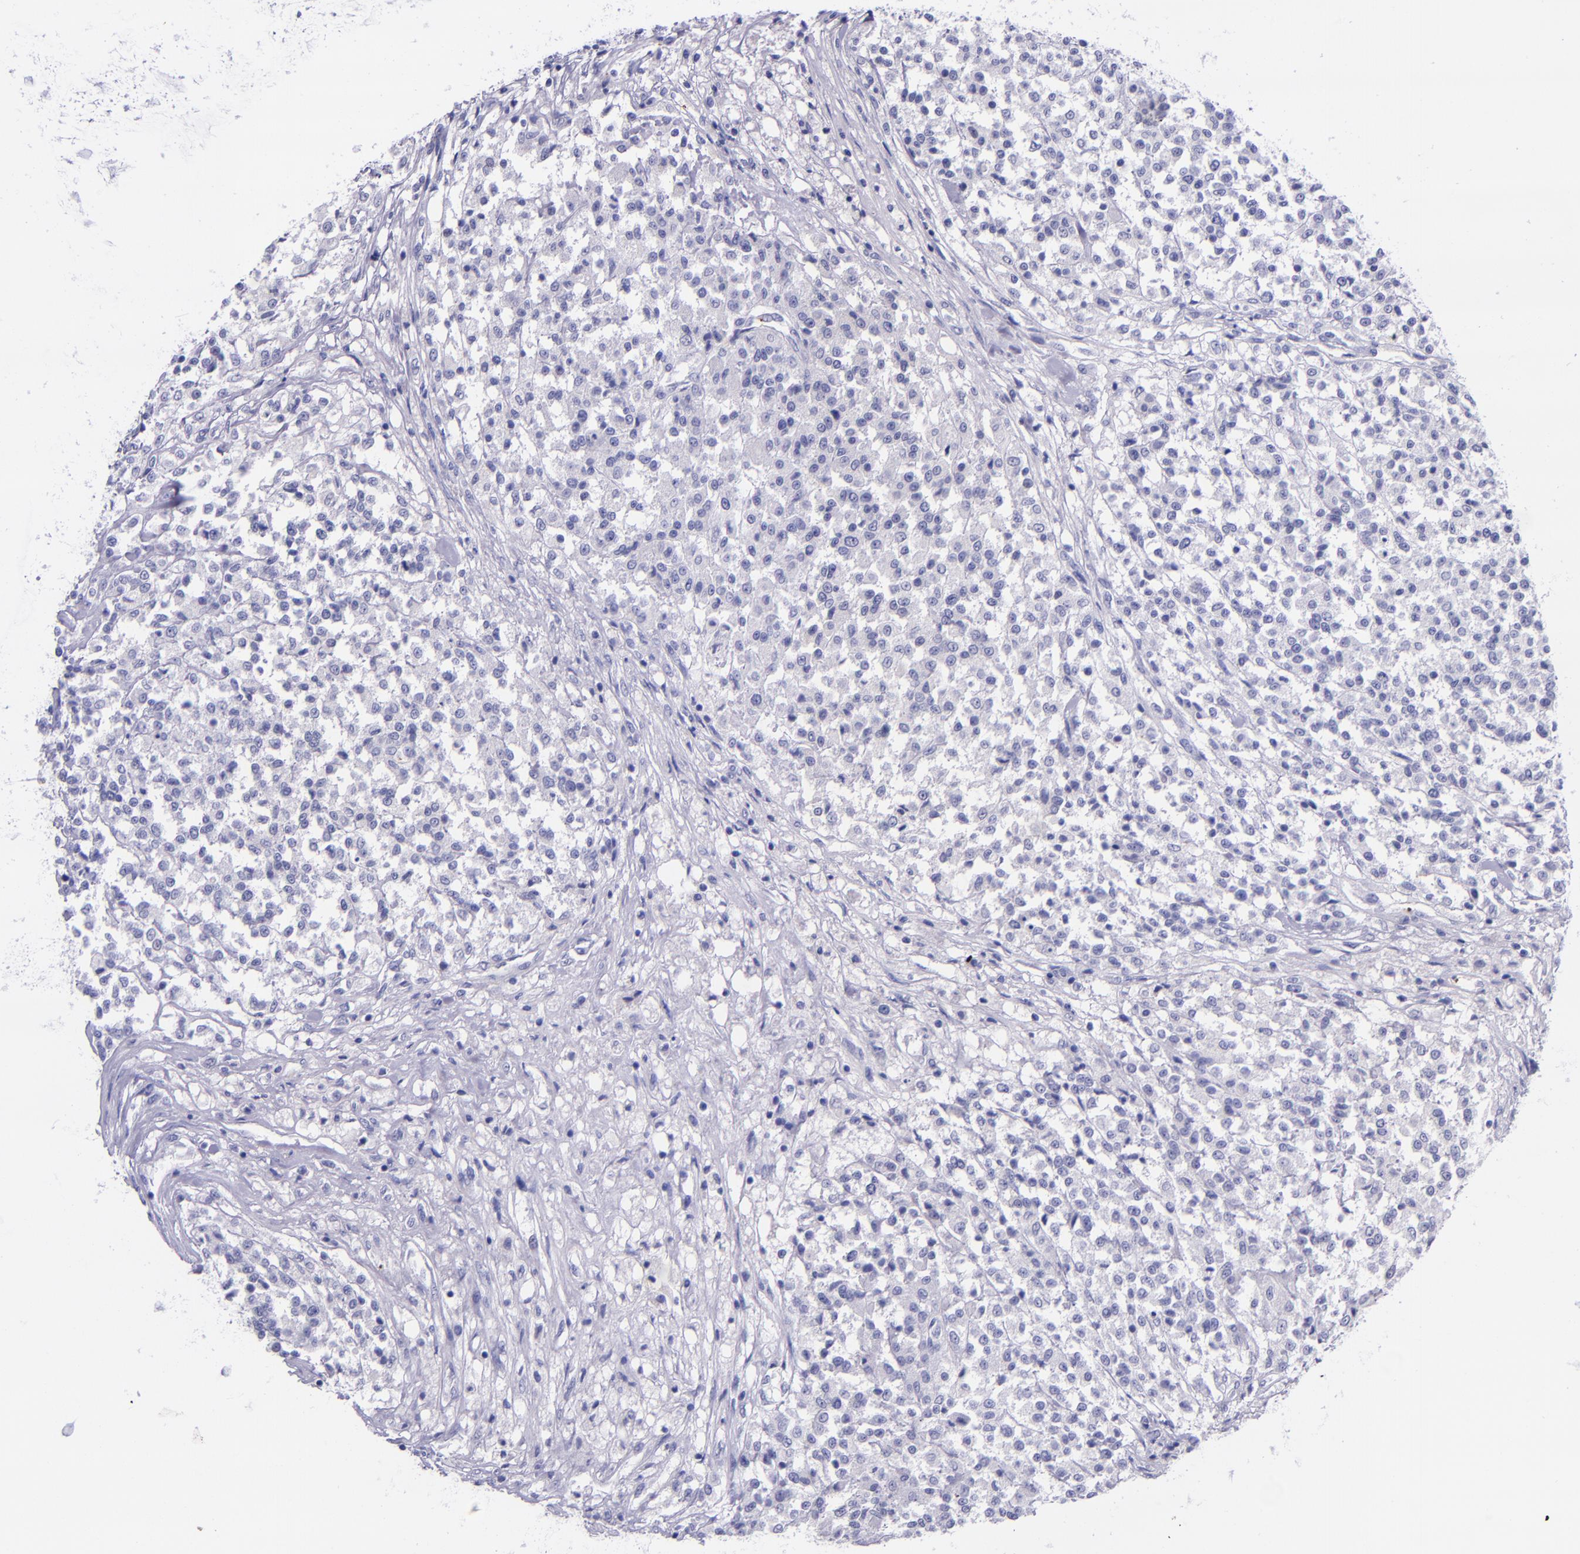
{"staining": {"intensity": "negative", "quantity": "none", "location": "none"}, "tissue": "testis cancer", "cell_type": "Tumor cells", "image_type": "cancer", "snomed": [{"axis": "morphology", "description": "Seminoma, NOS"}, {"axis": "topography", "description": "Testis"}], "caption": "An immunohistochemistry (IHC) micrograph of testis seminoma is shown. There is no staining in tumor cells of testis seminoma.", "gene": "SELE", "patient": {"sex": "male", "age": 59}}